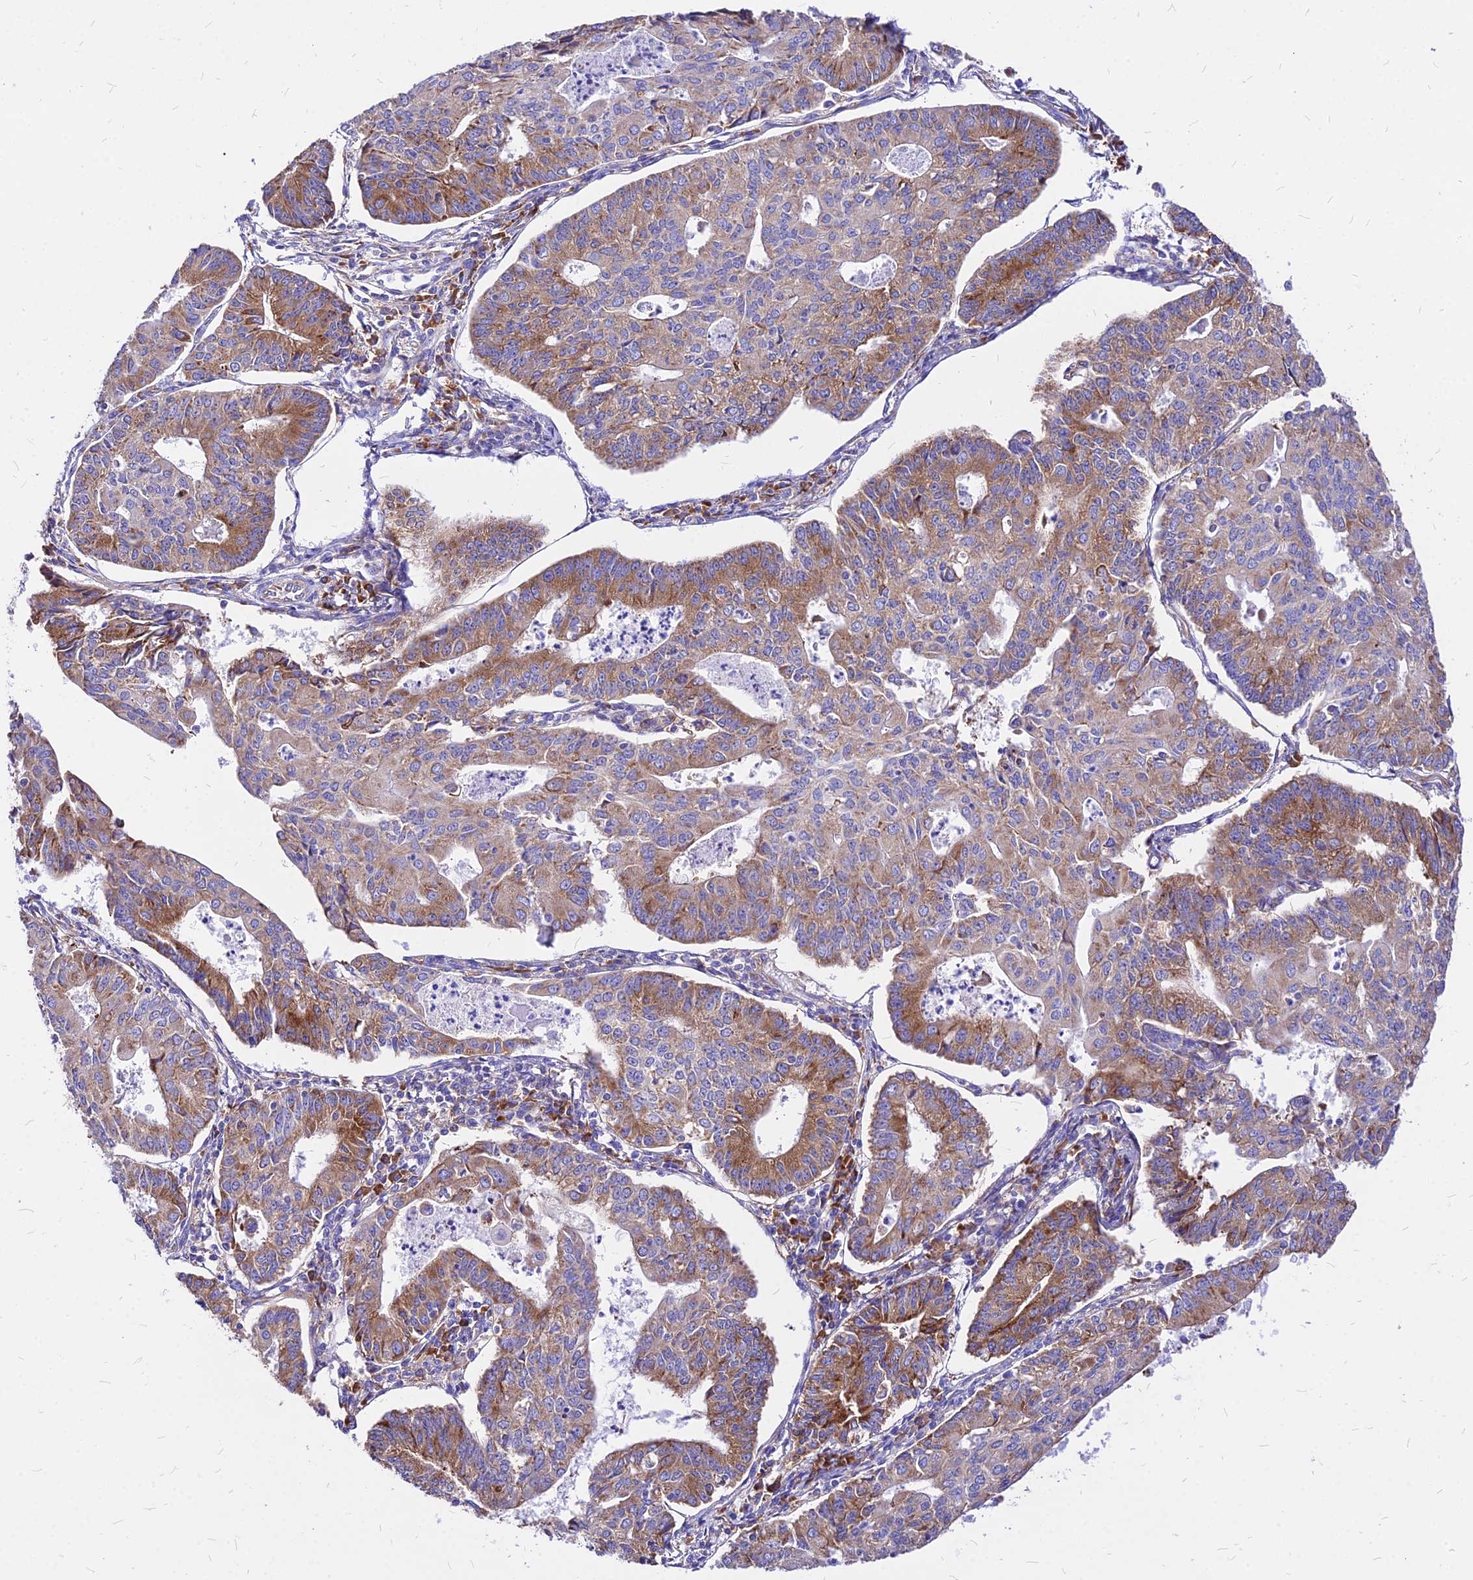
{"staining": {"intensity": "moderate", "quantity": "25%-75%", "location": "cytoplasmic/membranous"}, "tissue": "endometrial cancer", "cell_type": "Tumor cells", "image_type": "cancer", "snomed": [{"axis": "morphology", "description": "Adenocarcinoma, NOS"}, {"axis": "topography", "description": "Endometrium"}], "caption": "This is a photomicrograph of IHC staining of endometrial cancer, which shows moderate staining in the cytoplasmic/membranous of tumor cells.", "gene": "RPL19", "patient": {"sex": "female", "age": 56}}